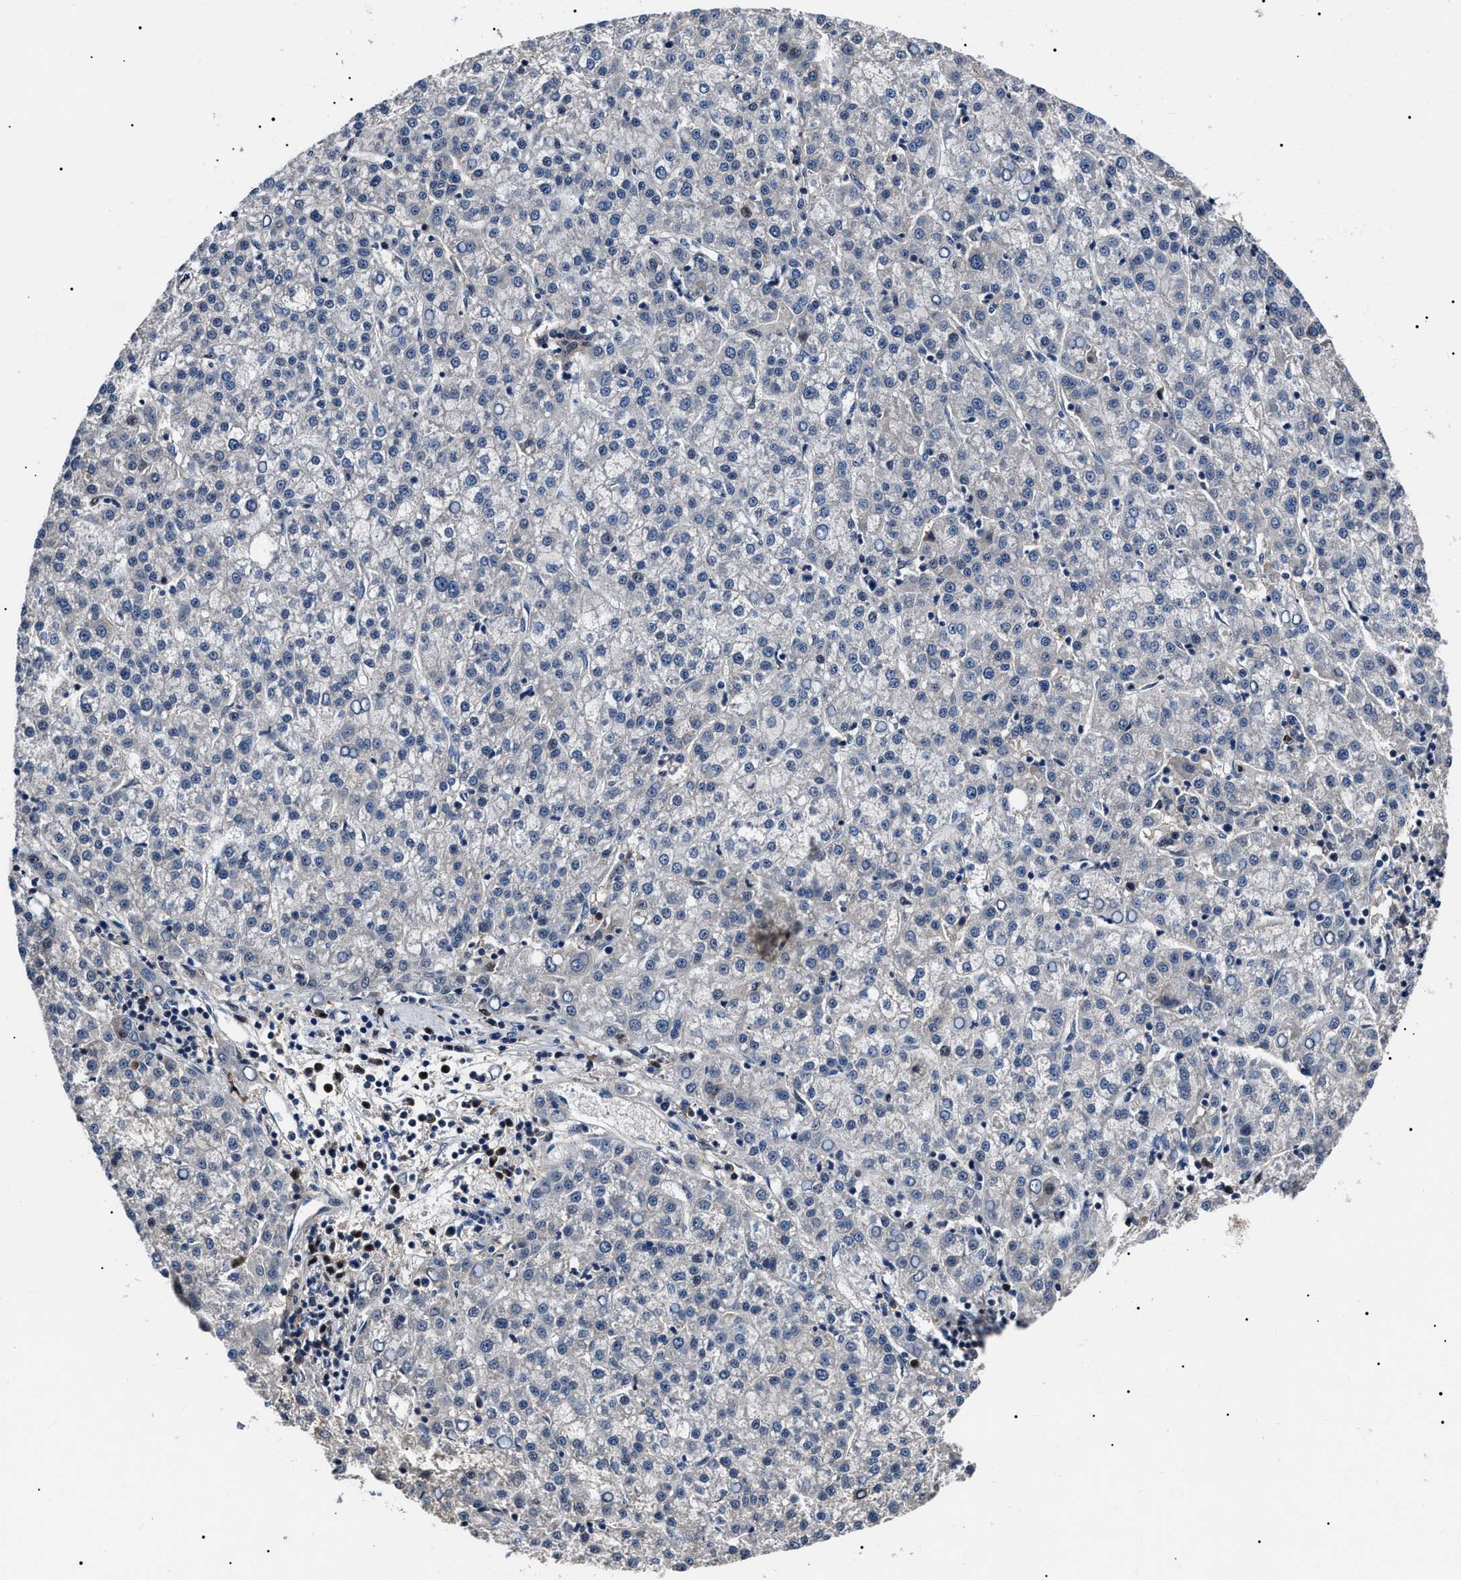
{"staining": {"intensity": "negative", "quantity": "none", "location": "none"}, "tissue": "liver cancer", "cell_type": "Tumor cells", "image_type": "cancer", "snomed": [{"axis": "morphology", "description": "Carcinoma, Hepatocellular, NOS"}, {"axis": "topography", "description": "Liver"}], "caption": "Human hepatocellular carcinoma (liver) stained for a protein using IHC exhibits no positivity in tumor cells.", "gene": "IFT81", "patient": {"sex": "female", "age": 58}}